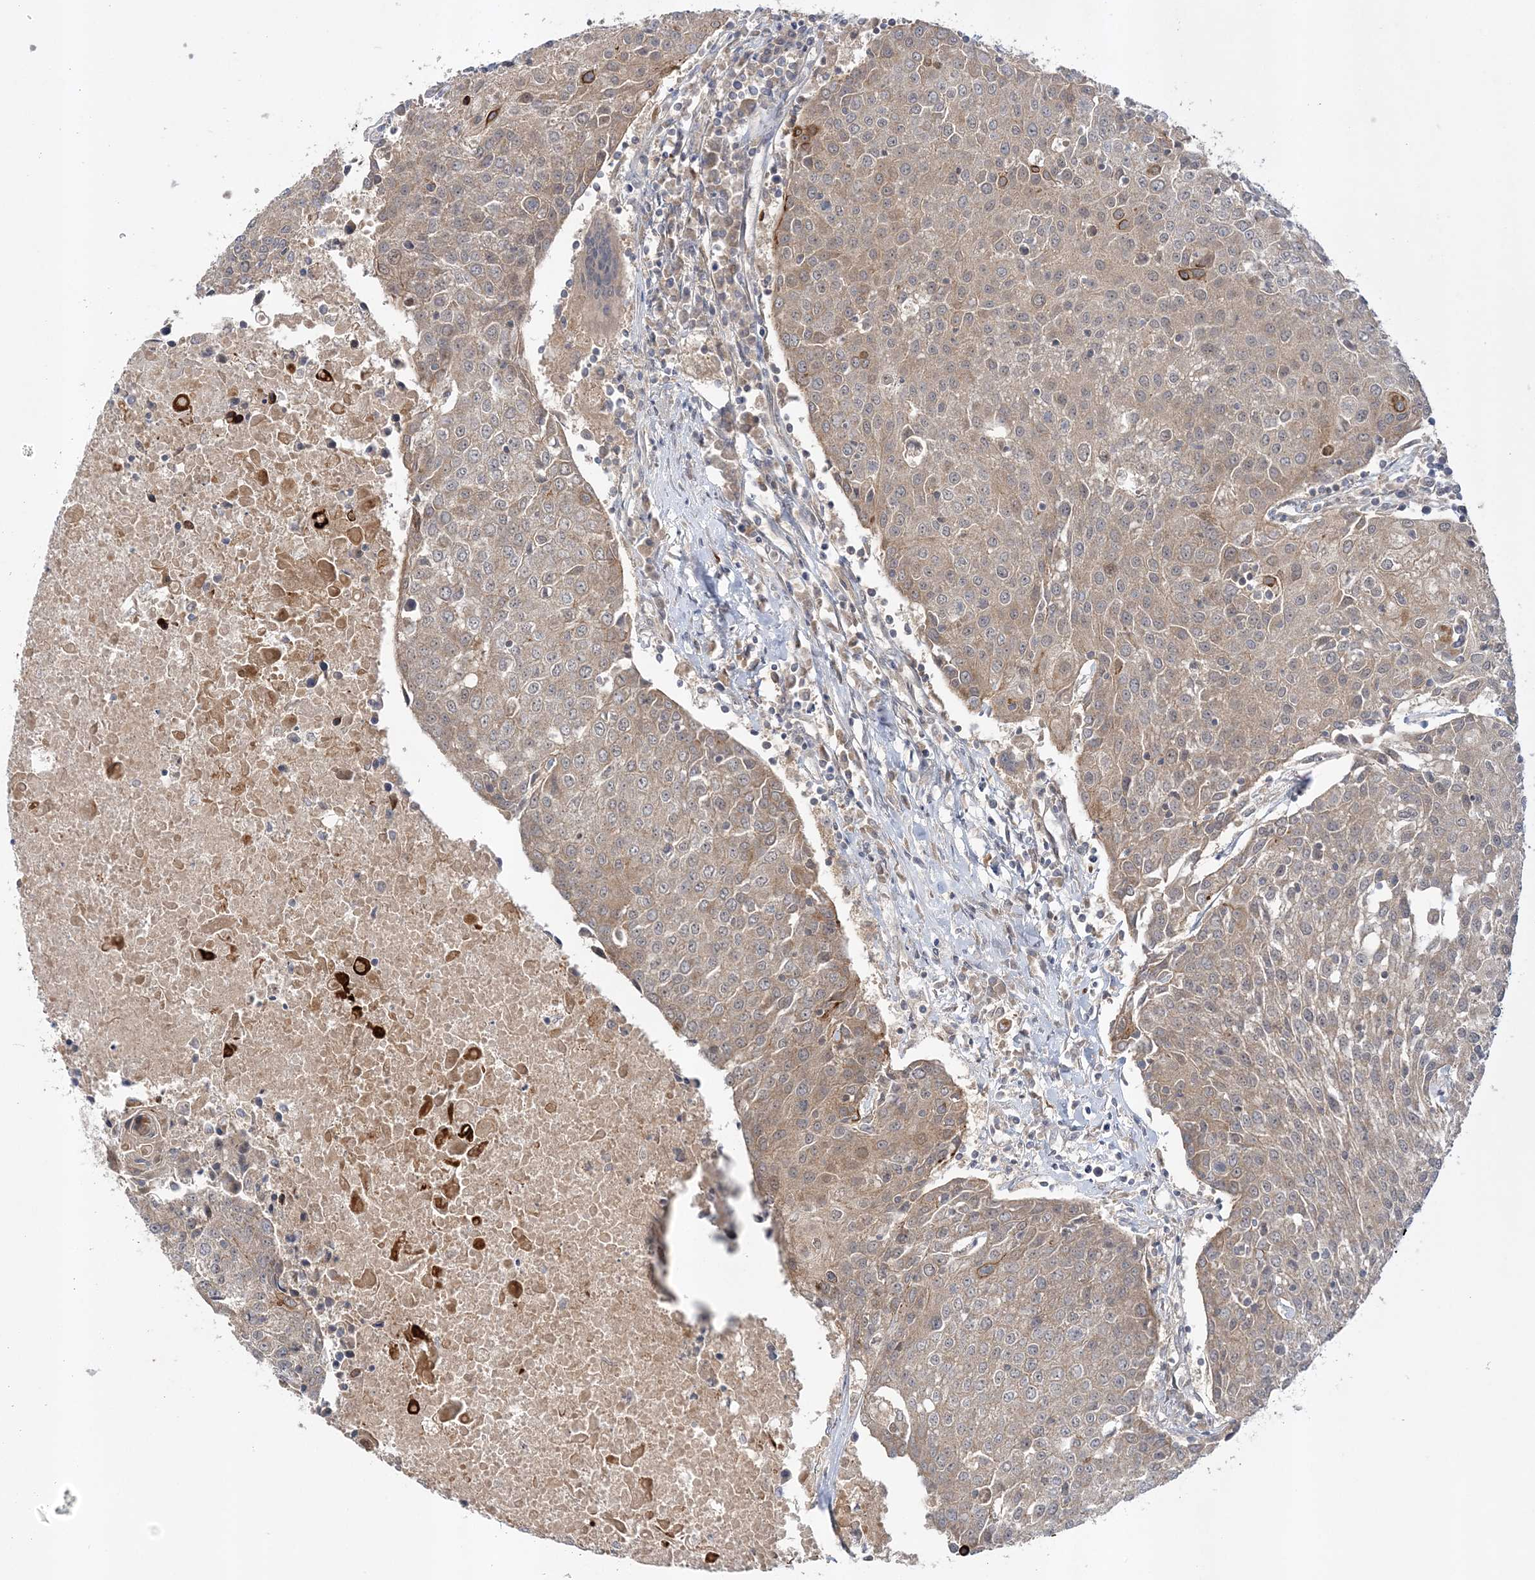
{"staining": {"intensity": "weak", "quantity": ">75%", "location": "cytoplasmic/membranous"}, "tissue": "urothelial cancer", "cell_type": "Tumor cells", "image_type": "cancer", "snomed": [{"axis": "morphology", "description": "Urothelial carcinoma, High grade"}, {"axis": "topography", "description": "Urinary bladder"}], "caption": "There is low levels of weak cytoplasmic/membranous staining in tumor cells of high-grade urothelial carcinoma, as demonstrated by immunohistochemical staining (brown color).", "gene": "MMADHC", "patient": {"sex": "female", "age": 85}}